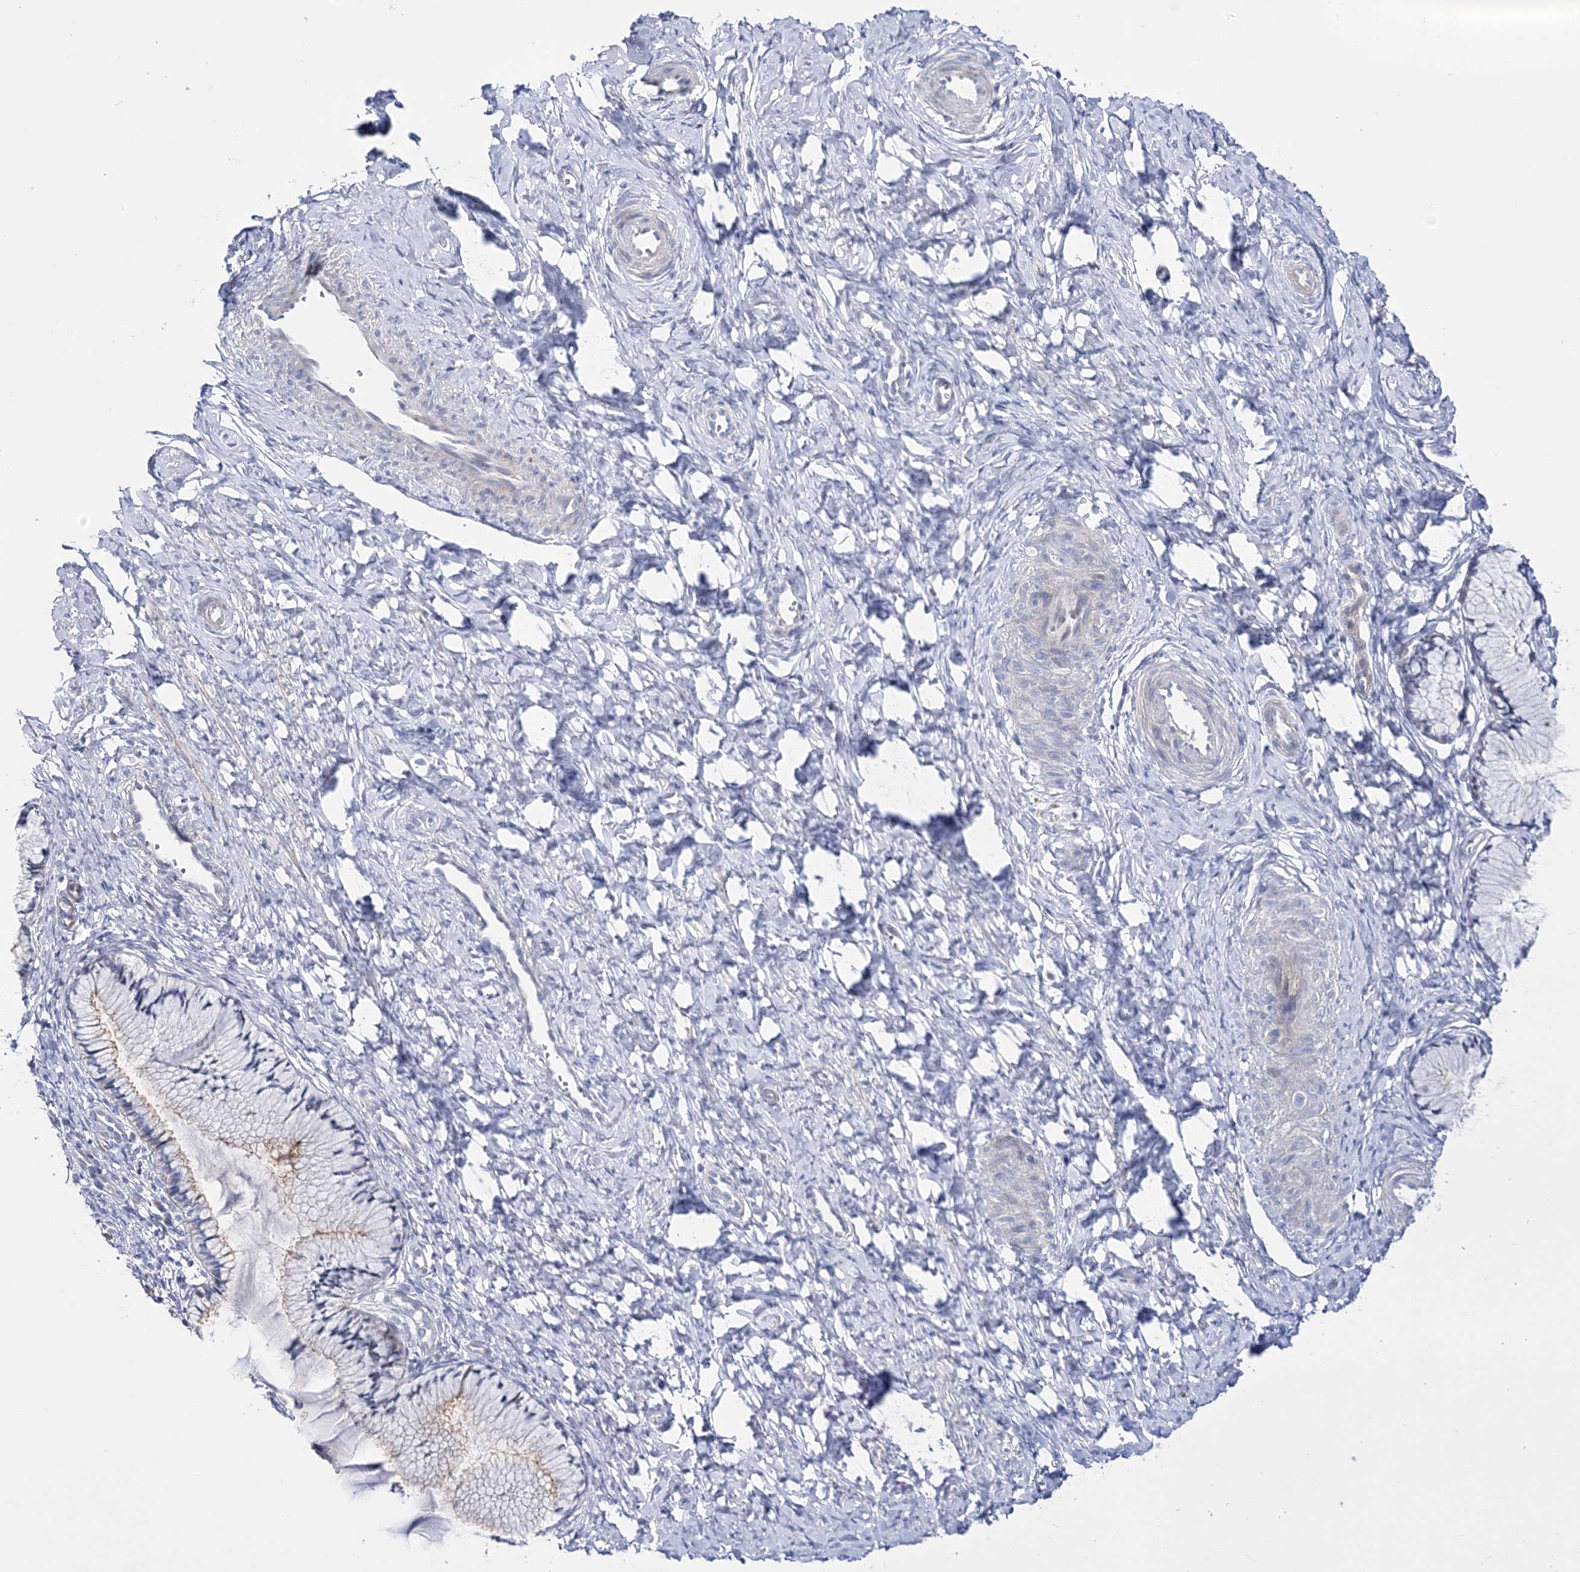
{"staining": {"intensity": "moderate", "quantity": "<25%", "location": "cytoplasmic/membranous"}, "tissue": "cervix", "cell_type": "Glandular cells", "image_type": "normal", "snomed": [{"axis": "morphology", "description": "Normal tissue, NOS"}, {"axis": "topography", "description": "Cervix"}], "caption": "Cervix stained for a protein (brown) shows moderate cytoplasmic/membranous positive staining in about <25% of glandular cells.", "gene": "ANO1", "patient": {"sex": "female", "age": 27}}